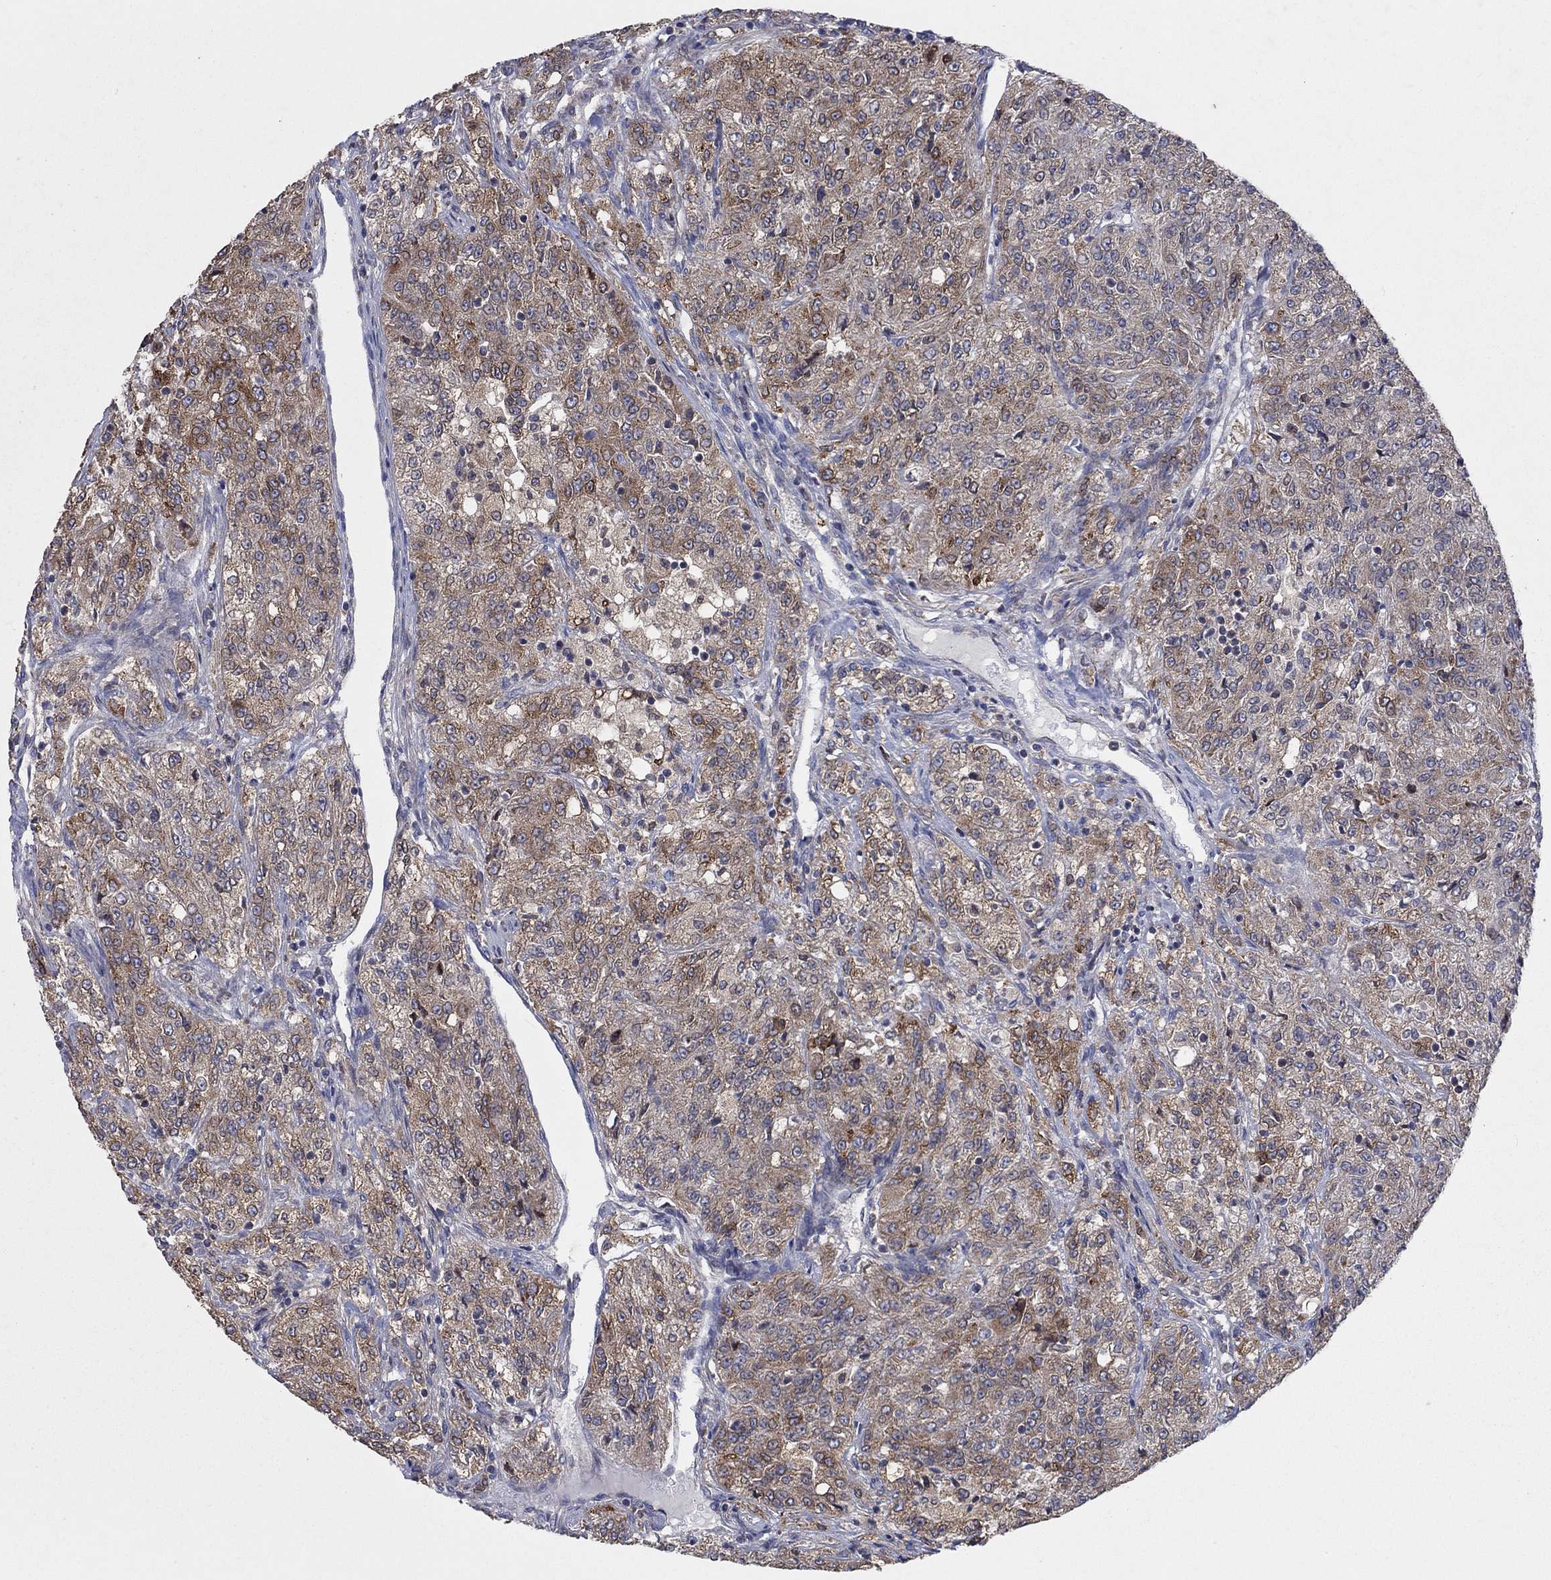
{"staining": {"intensity": "moderate", "quantity": "25%-75%", "location": "cytoplasmic/membranous"}, "tissue": "renal cancer", "cell_type": "Tumor cells", "image_type": "cancer", "snomed": [{"axis": "morphology", "description": "Adenocarcinoma, NOS"}, {"axis": "topography", "description": "Kidney"}], "caption": "Tumor cells exhibit medium levels of moderate cytoplasmic/membranous positivity in about 25%-75% of cells in adenocarcinoma (renal).", "gene": "NCEH1", "patient": {"sex": "female", "age": 63}}